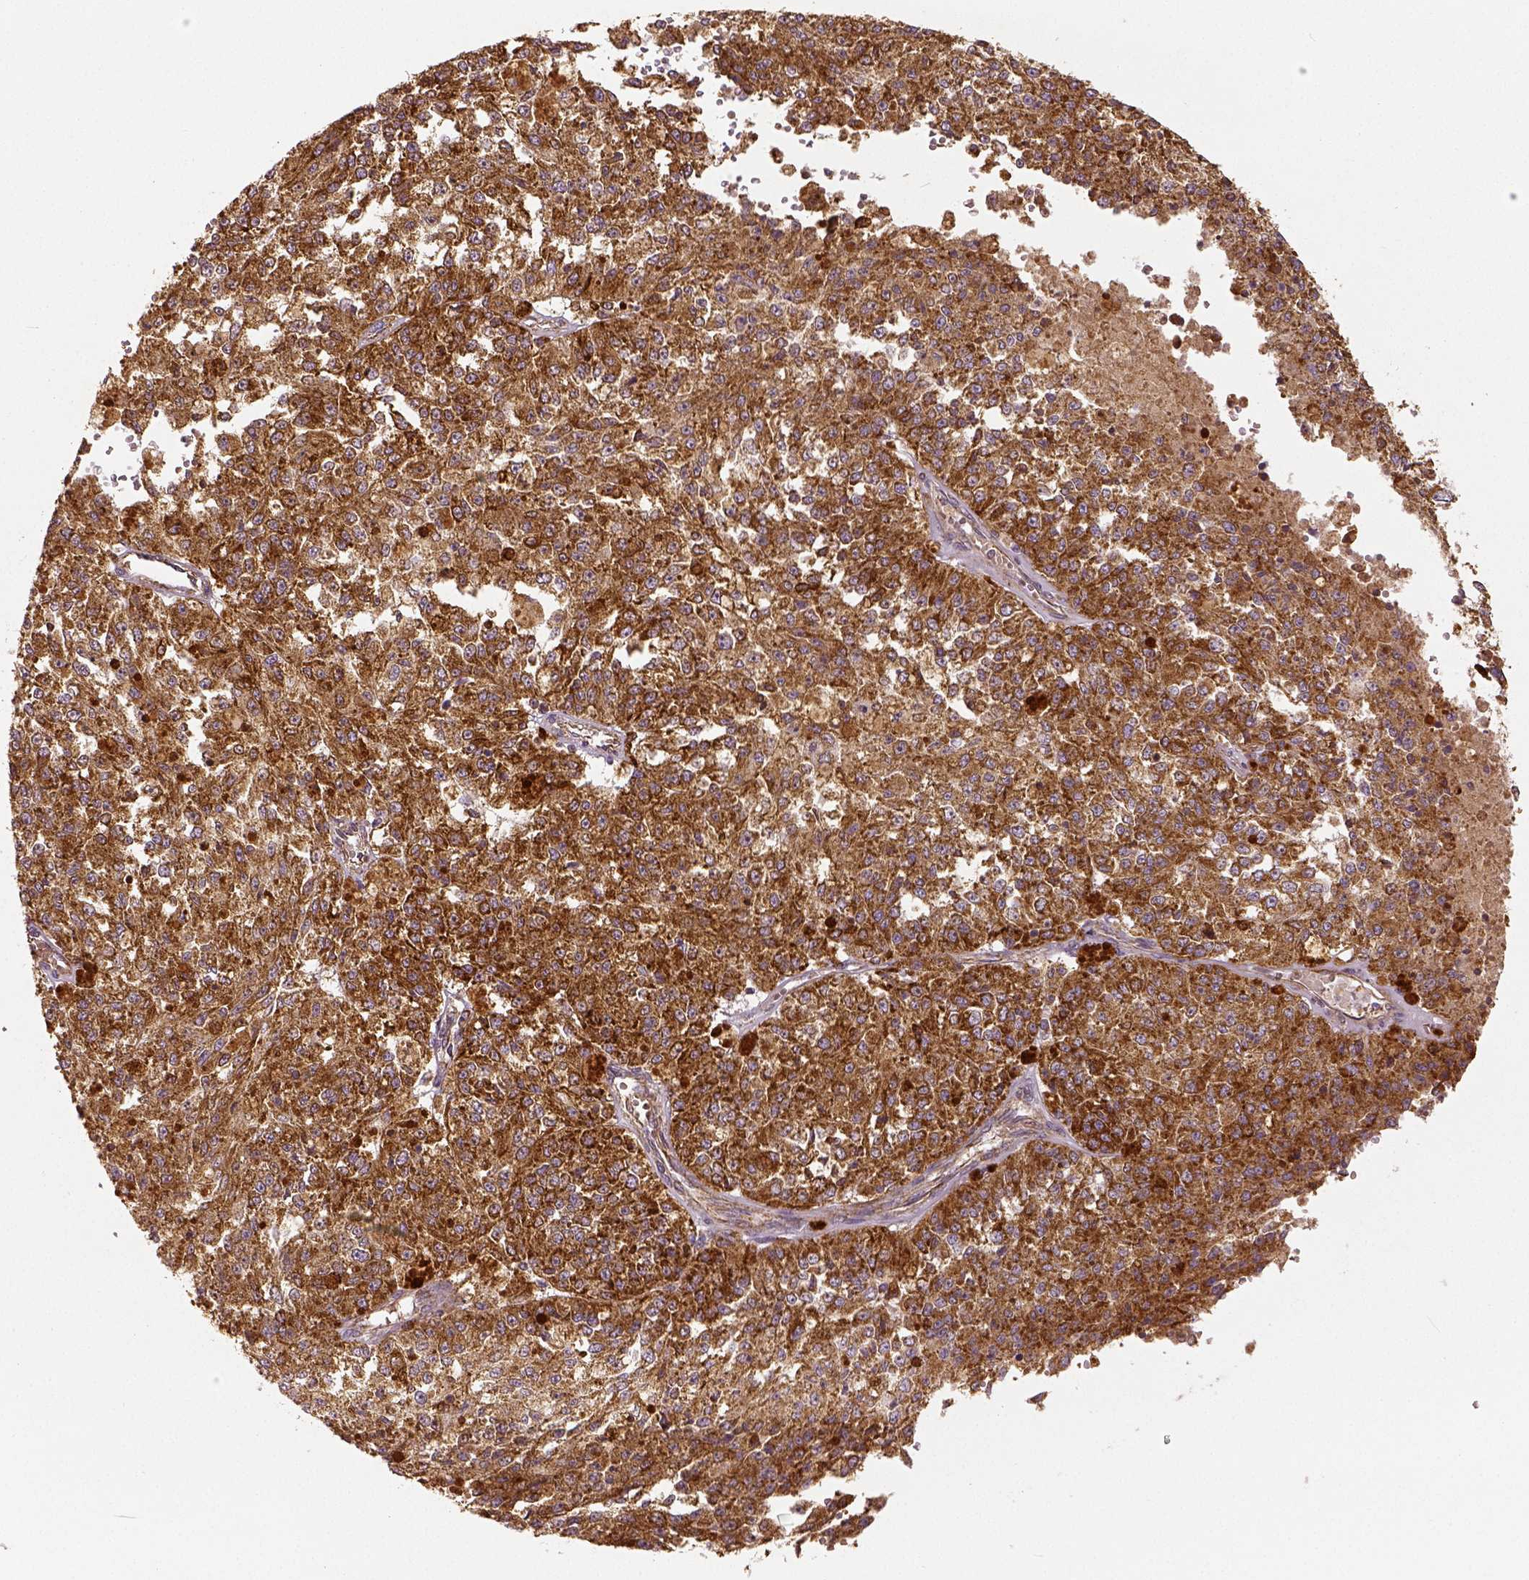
{"staining": {"intensity": "moderate", "quantity": ">75%", "location": "cytoplasmic/membranous"}, "tissue": "melanoma", "cell_type": "Tumor cells", "image_type": "cancer", "snomed": [{"axis": "morphology", "description": "Malignant melanoma, Metastatic site"}, {"axis": "topography", "description": "Lymph node"}], "caption": "DAB immunohistochemical staining of melanoma shows moderate cytoplasmic/membranous protein staining in approximately >75% of tumor cells.", "gene": "PGAM5", "patient": {"sex": "female", "age": 64}}